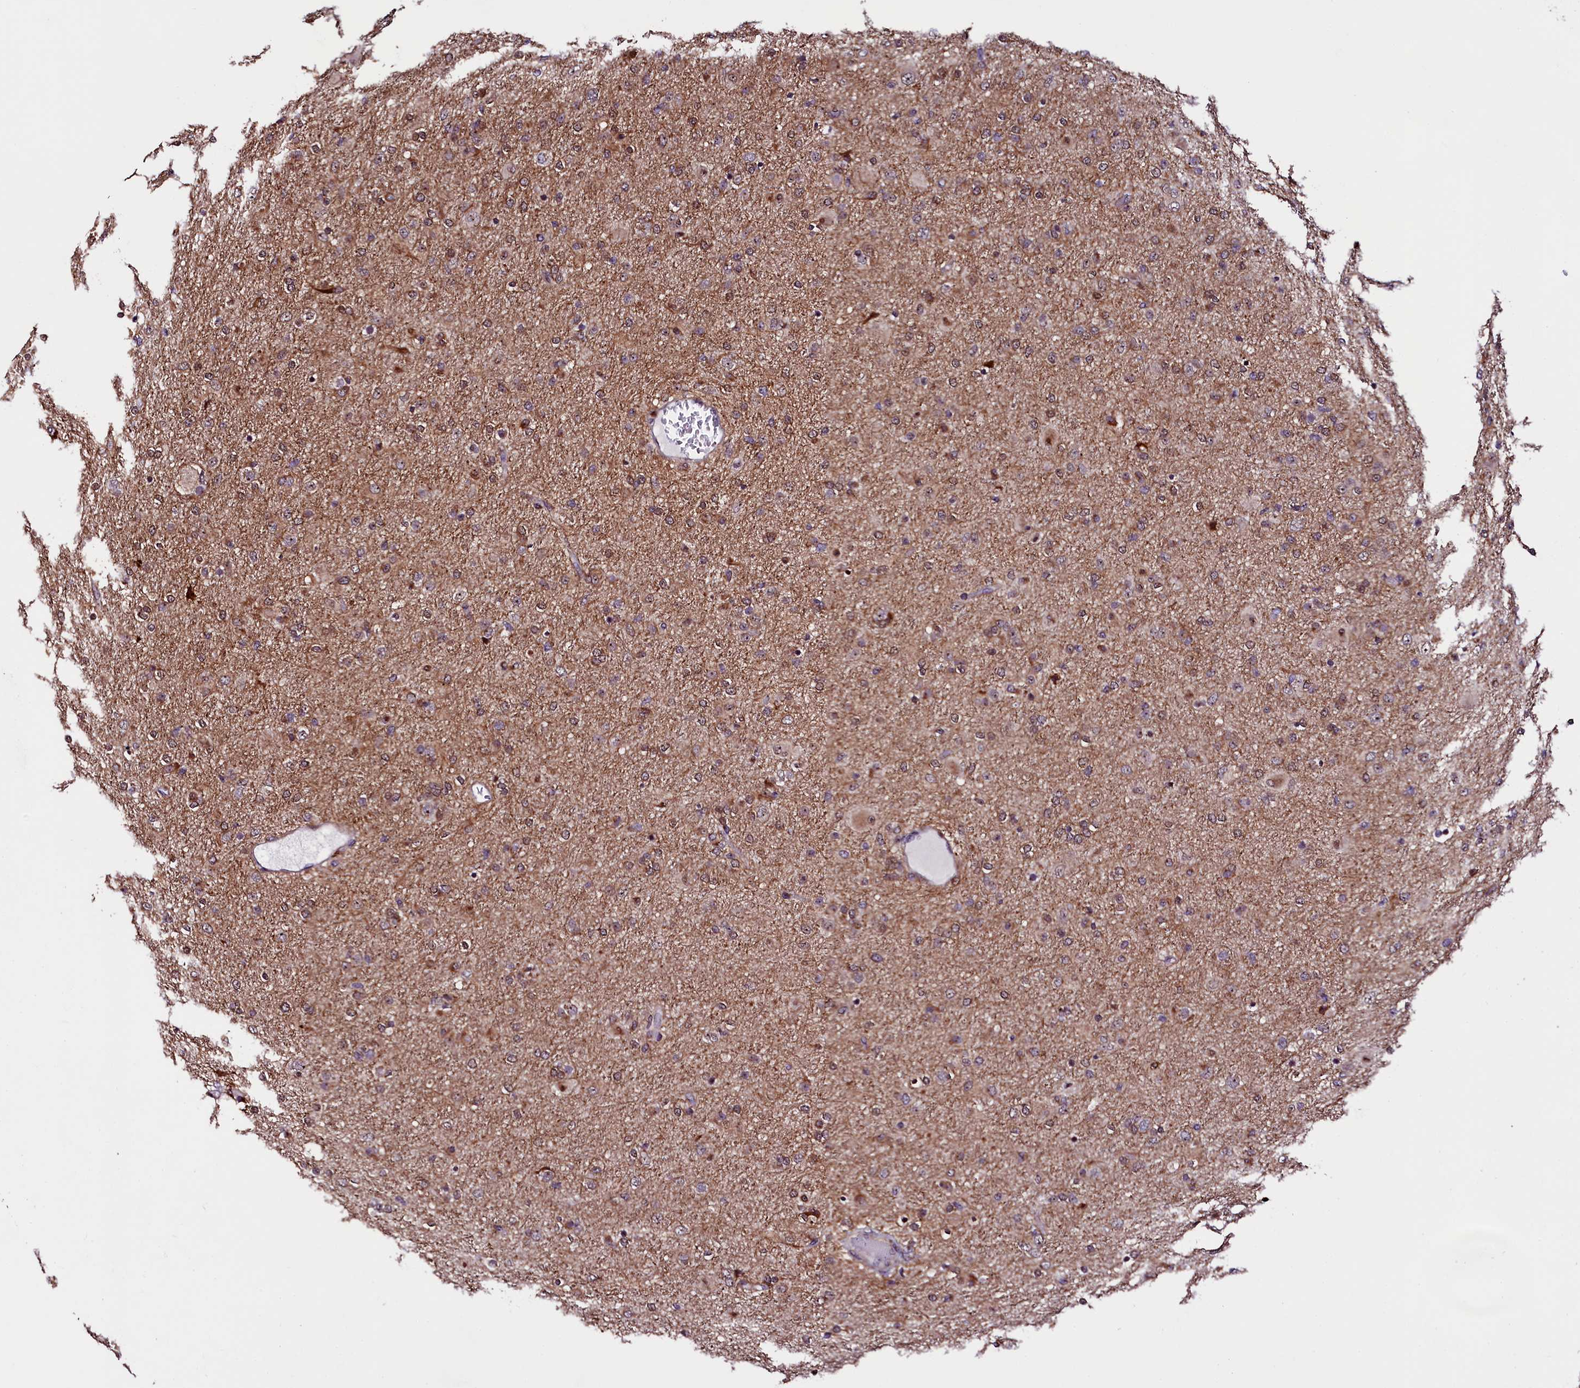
{"staining": {"intensity": "moderate", "quantity": "<25%", "location": "cytoplasmic/membranous,nuclear"}, "tissue": "glioma", "cell_type": "Tumor cells", "image_type": "cancer", "snomed": [{"axis": "morphology", "description": "Glioma, malignant, Low grade"}, {"axis": "topography", "description": "Brain"}], "caption": "Immunohistochemical staining of glioma shows moderate cytoplasmic/membranous and nuclear protein positivity in about <25% of tumor cells. (DAB (3,3'-diaminobenzidine) IHC, brown staining for protein, blue staining for nuclei).", "gene": "TRMT112", "patient": {"sex": "male", "age": 65}}